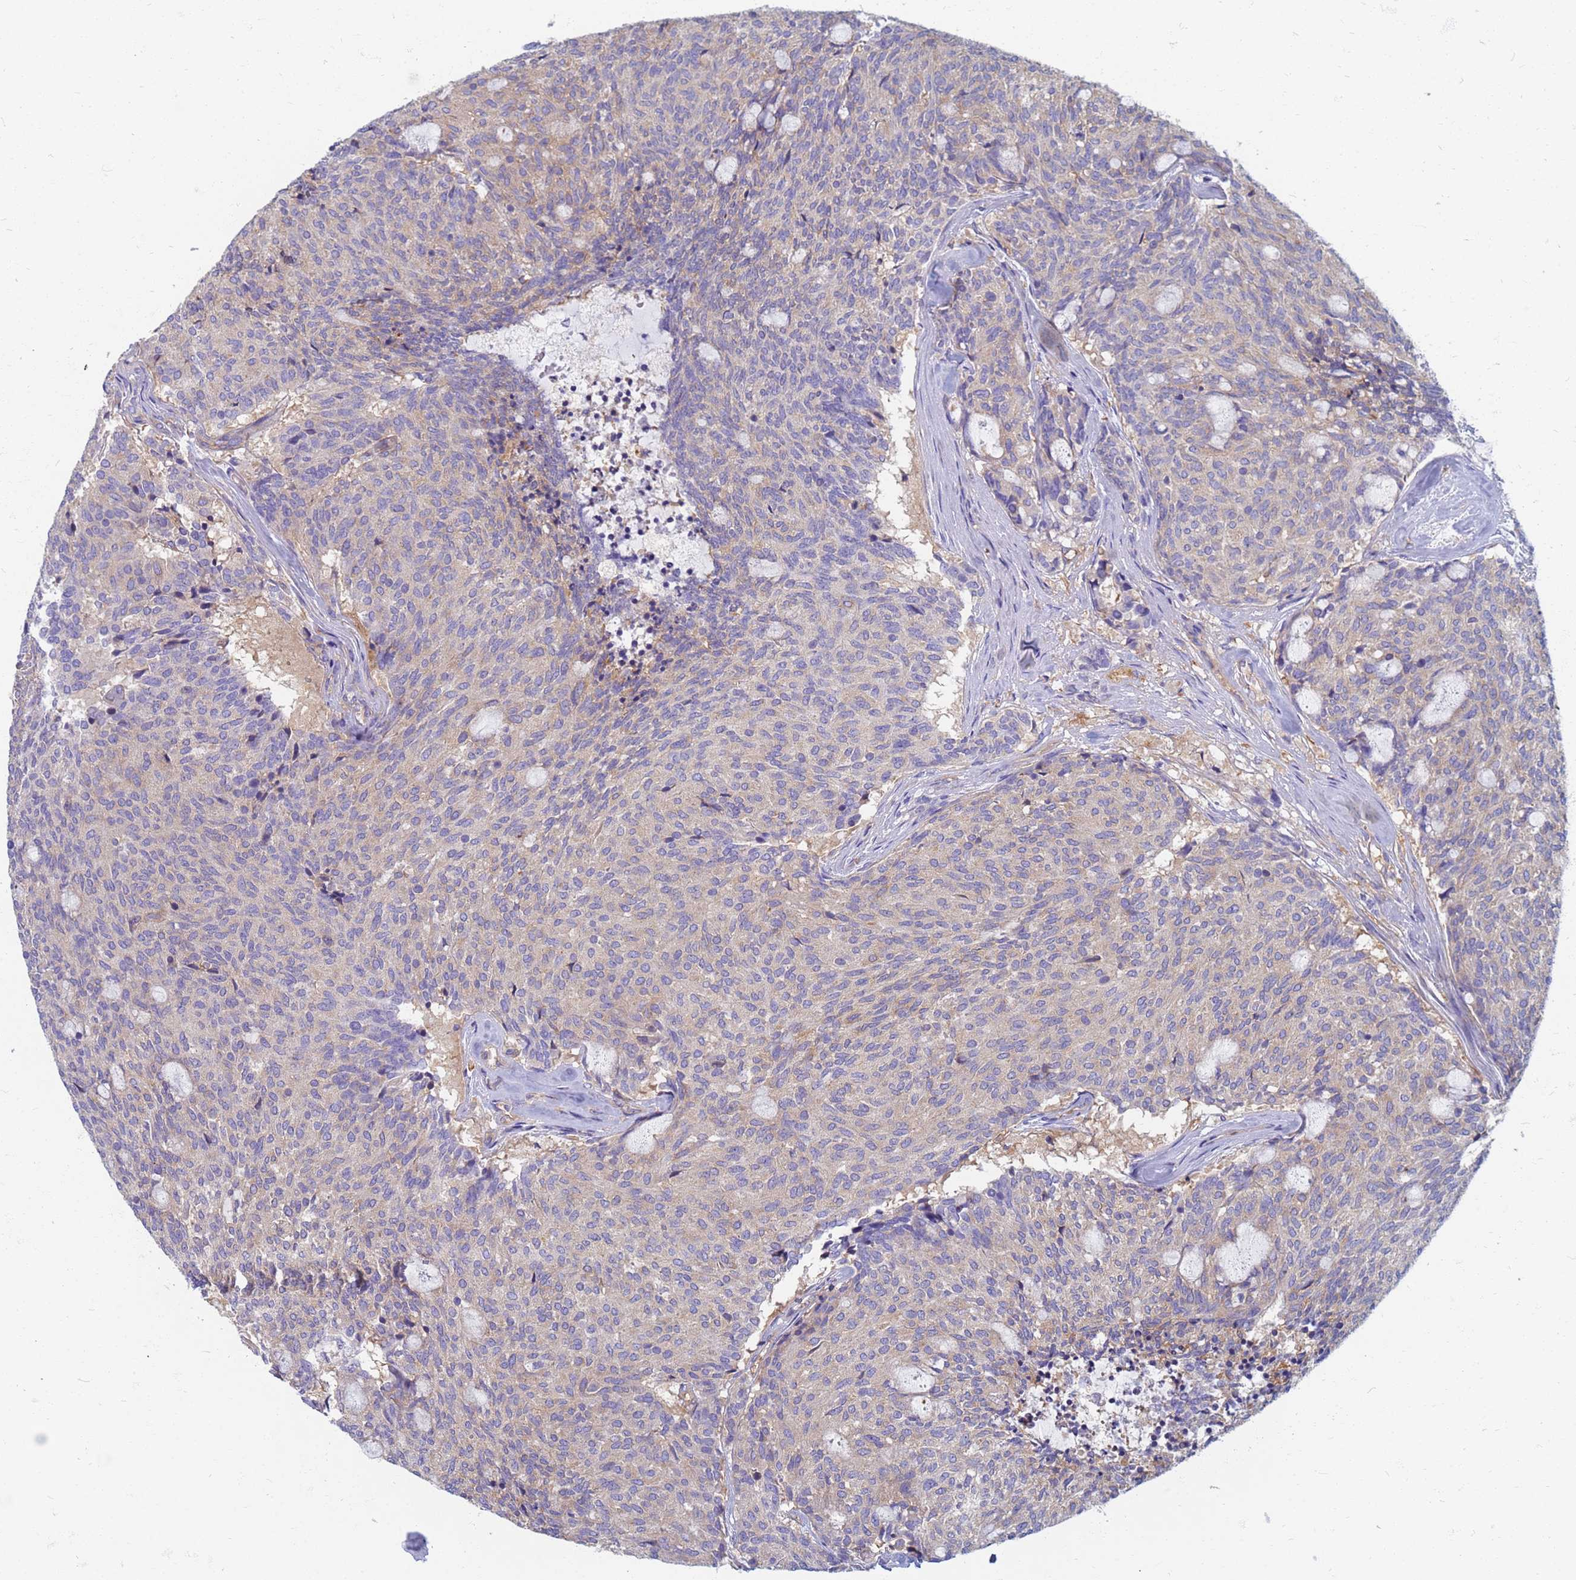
{"staining": {"intensity": "negative", "quantity": "none", "location": "none"}, "tissue": "carcinoid", "cell_type": "Tumor cells", "image_type": "cancer", "snomed": [{"axis": "morphology", "description": "Carcinoid, malignant, NOS"}, {"axis": "topography", "description": "Pancreas"}], "caption": "This is a image of immunohistochemistry (IHC) staining of malignant carcinoid, which shows no positivity in tumor cells.", "gene": "EEA1", "patient": {"sex": "female", "age": 54}}